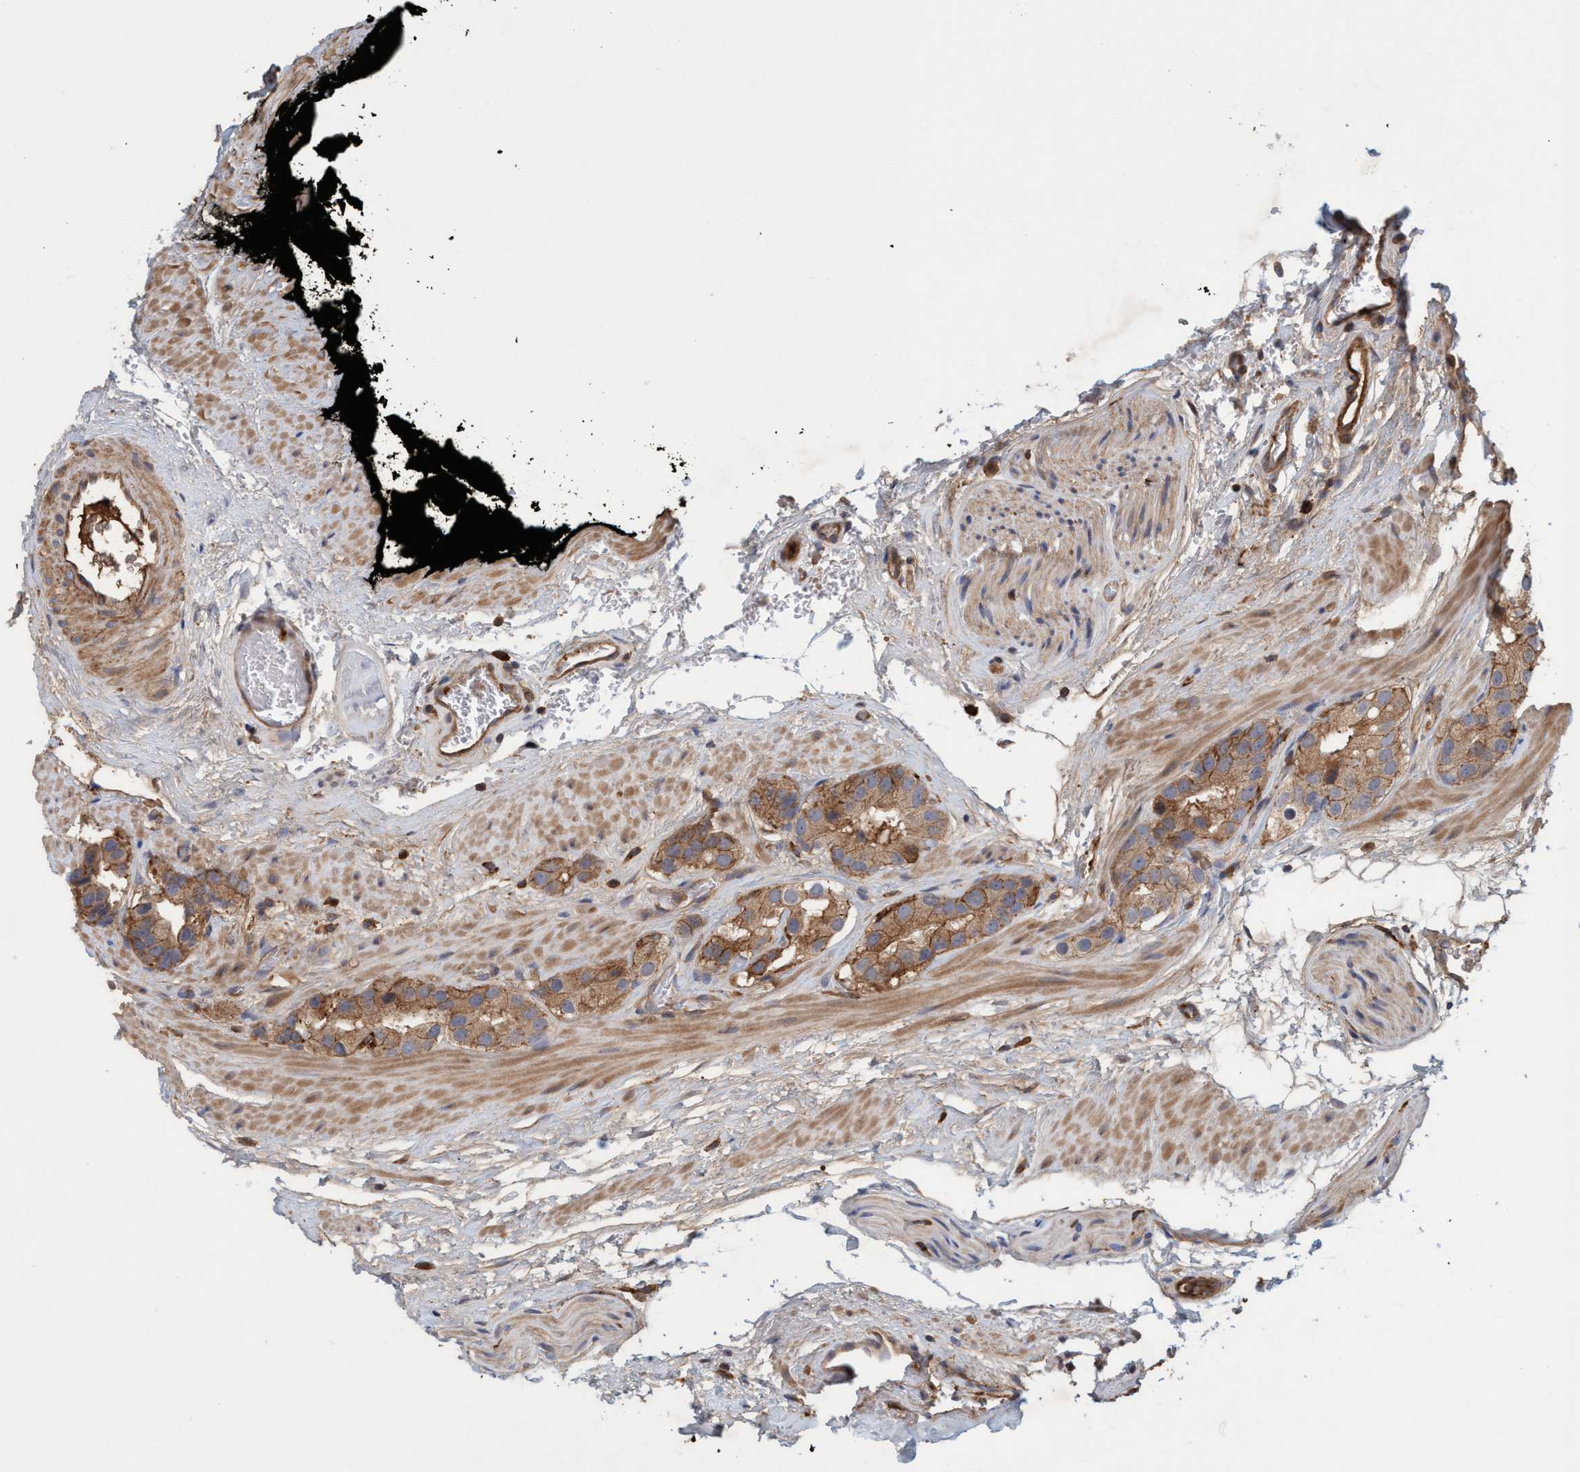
{"staining": {"intensity": "moderate", "quantity": ">75%", "location": "cytoplasmic/membranous"}, "tissue": "prostate cancer", "cell_type": "Tumor cells", "image_type": "cancer", "snomed": [{"axis": "morphology", "description": "Adenocarcinoma, High grade"}, {"axis": "topography", "description": "Prostate"}], "caption": "Immunohistochemistry (IHC) of human prostate cancer shows medium levels of moderate cytoplasmic/membranous expression in approximately >75% of tumor cells.", "gene": "SPECC1", "patient": {"sex": "male", "age": 63}}